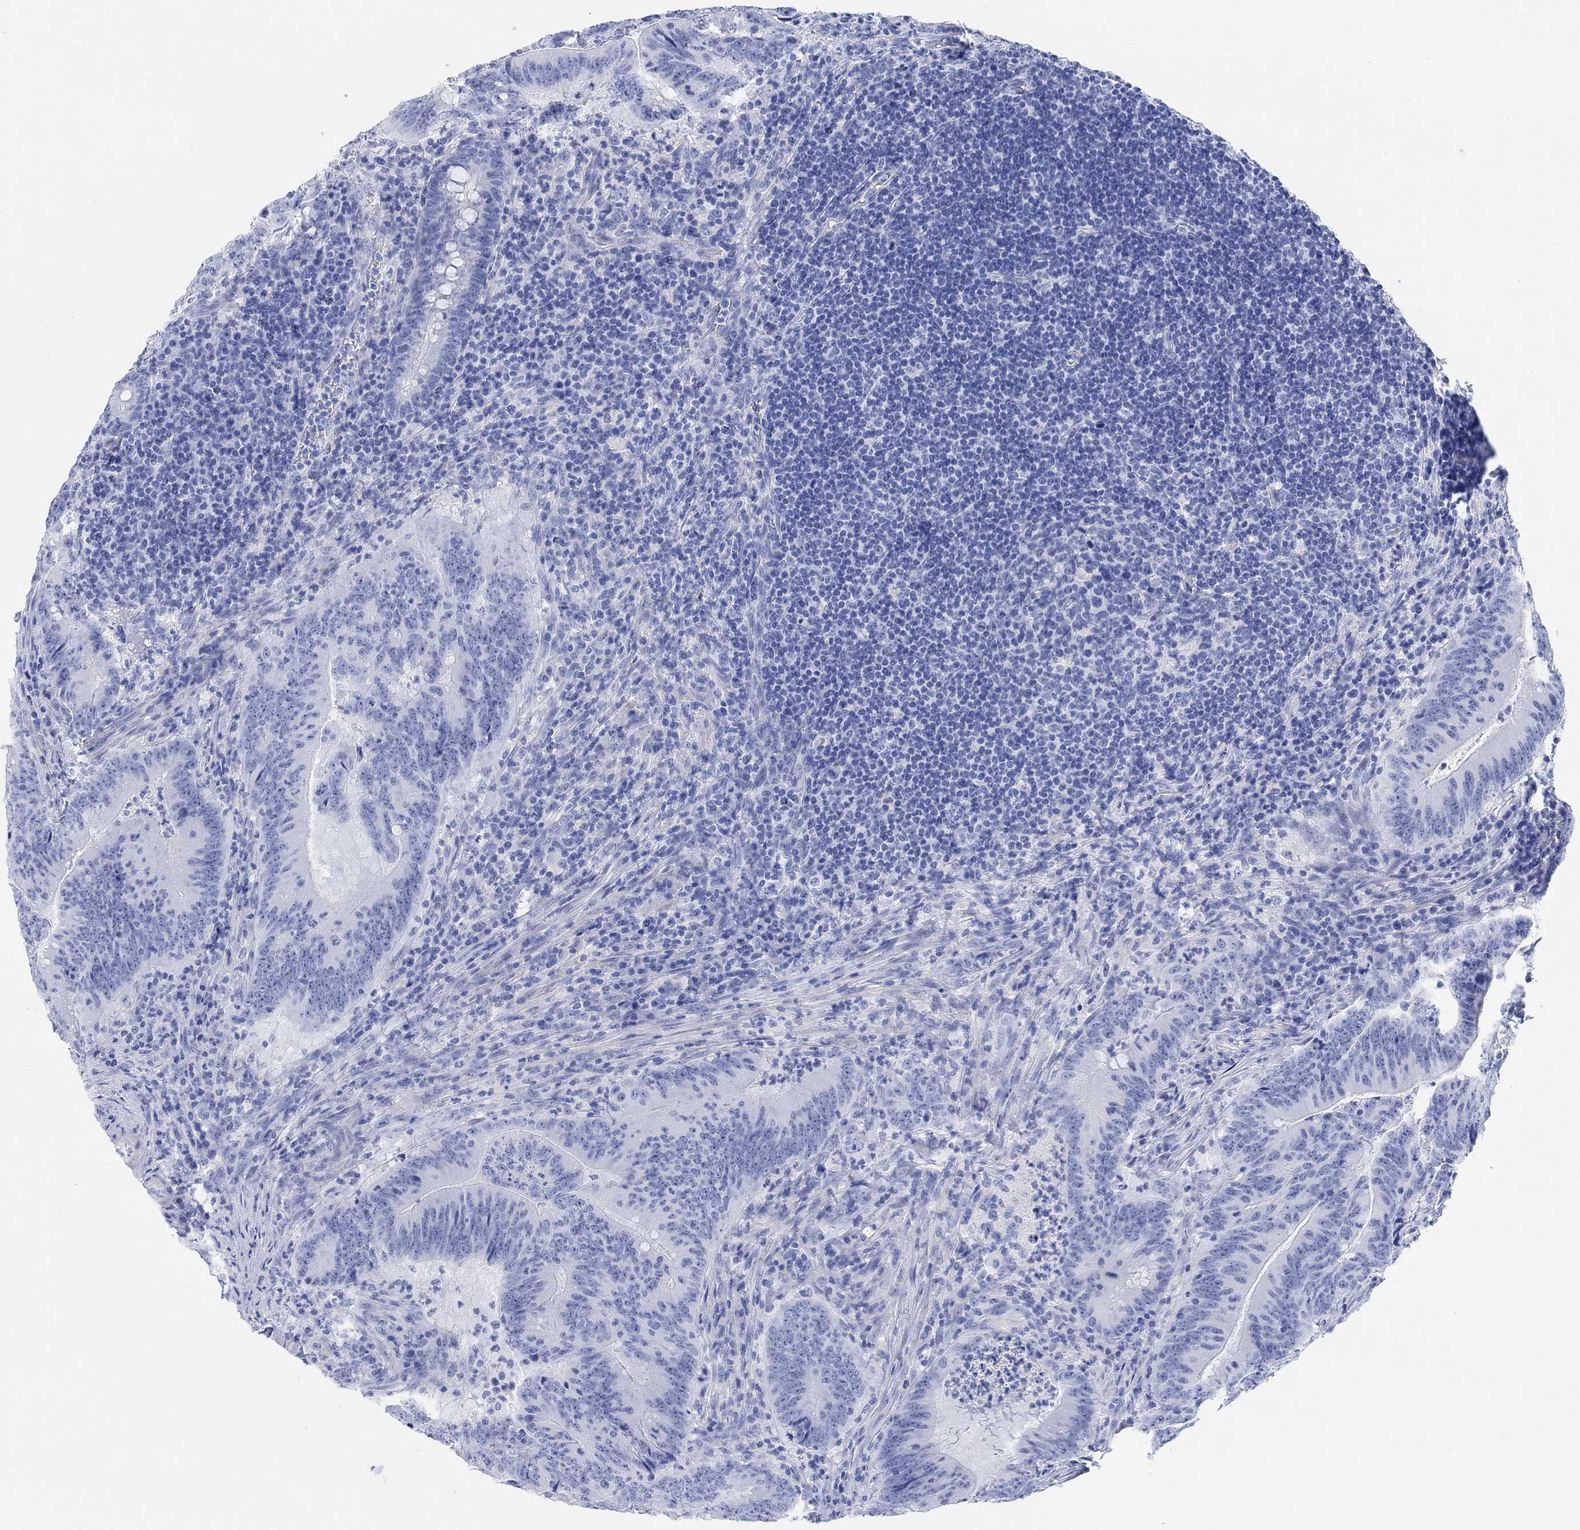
{"staining": {"intensity": "negative", "quantity": "none", "location": "none"}, "tissue": "colorectal cancer", "cell_type": "Tumor cells", "image_type": "cancer", "snomed": [{"axis": "morphology", "description": "Adenocarcinoma, NOS"}, {"axis": "topography", "description": "Colon"}], "caption": "The histopathology image displays no staining of tumor cells in adenocarcinoma (colorectal).", "gene": "ANKRD33", "patient": {"sex": "female", "age": 87}}